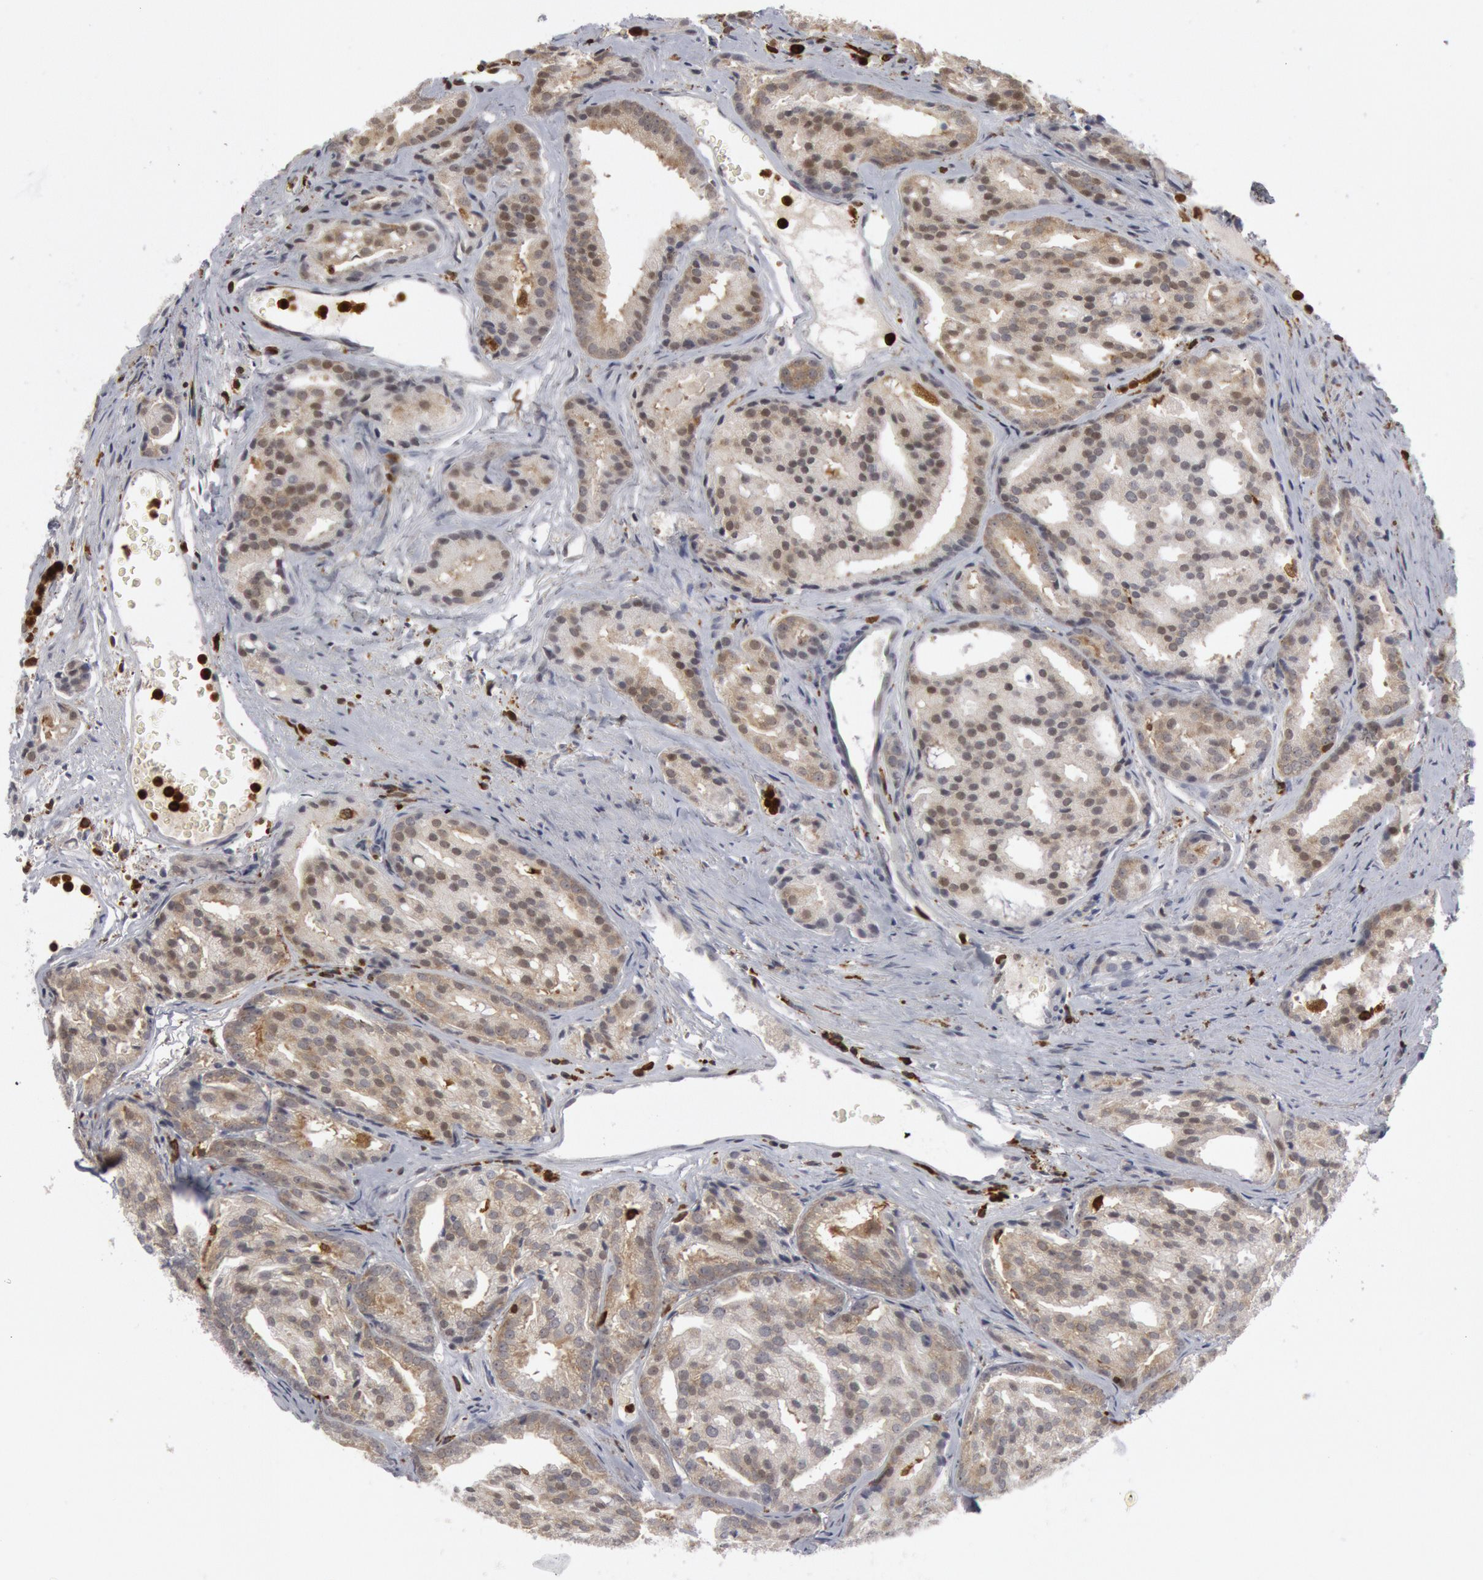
{"staining": {"intensity": "weak", "quantity": ">75%", "location": "cytoplasmic/membranous,nuclear"}, "tissue": "prostate cancer", "cell_type": "Tumor cells", "image_type": "cancer", "snomed": [{"axis": "morphology", "description": "Adenocarcinoma, High grade"}, {"axis": "topography", "description": "Prostate"}], "caption": "A brown stain shows weak cytoplasmic/membranous and nuclear staining of a protein in adenocarcinoma (high-grade) (prostate) tumor cells.", "gene": "PTPN6", "patient": {"sex": "male", "age": 64}}